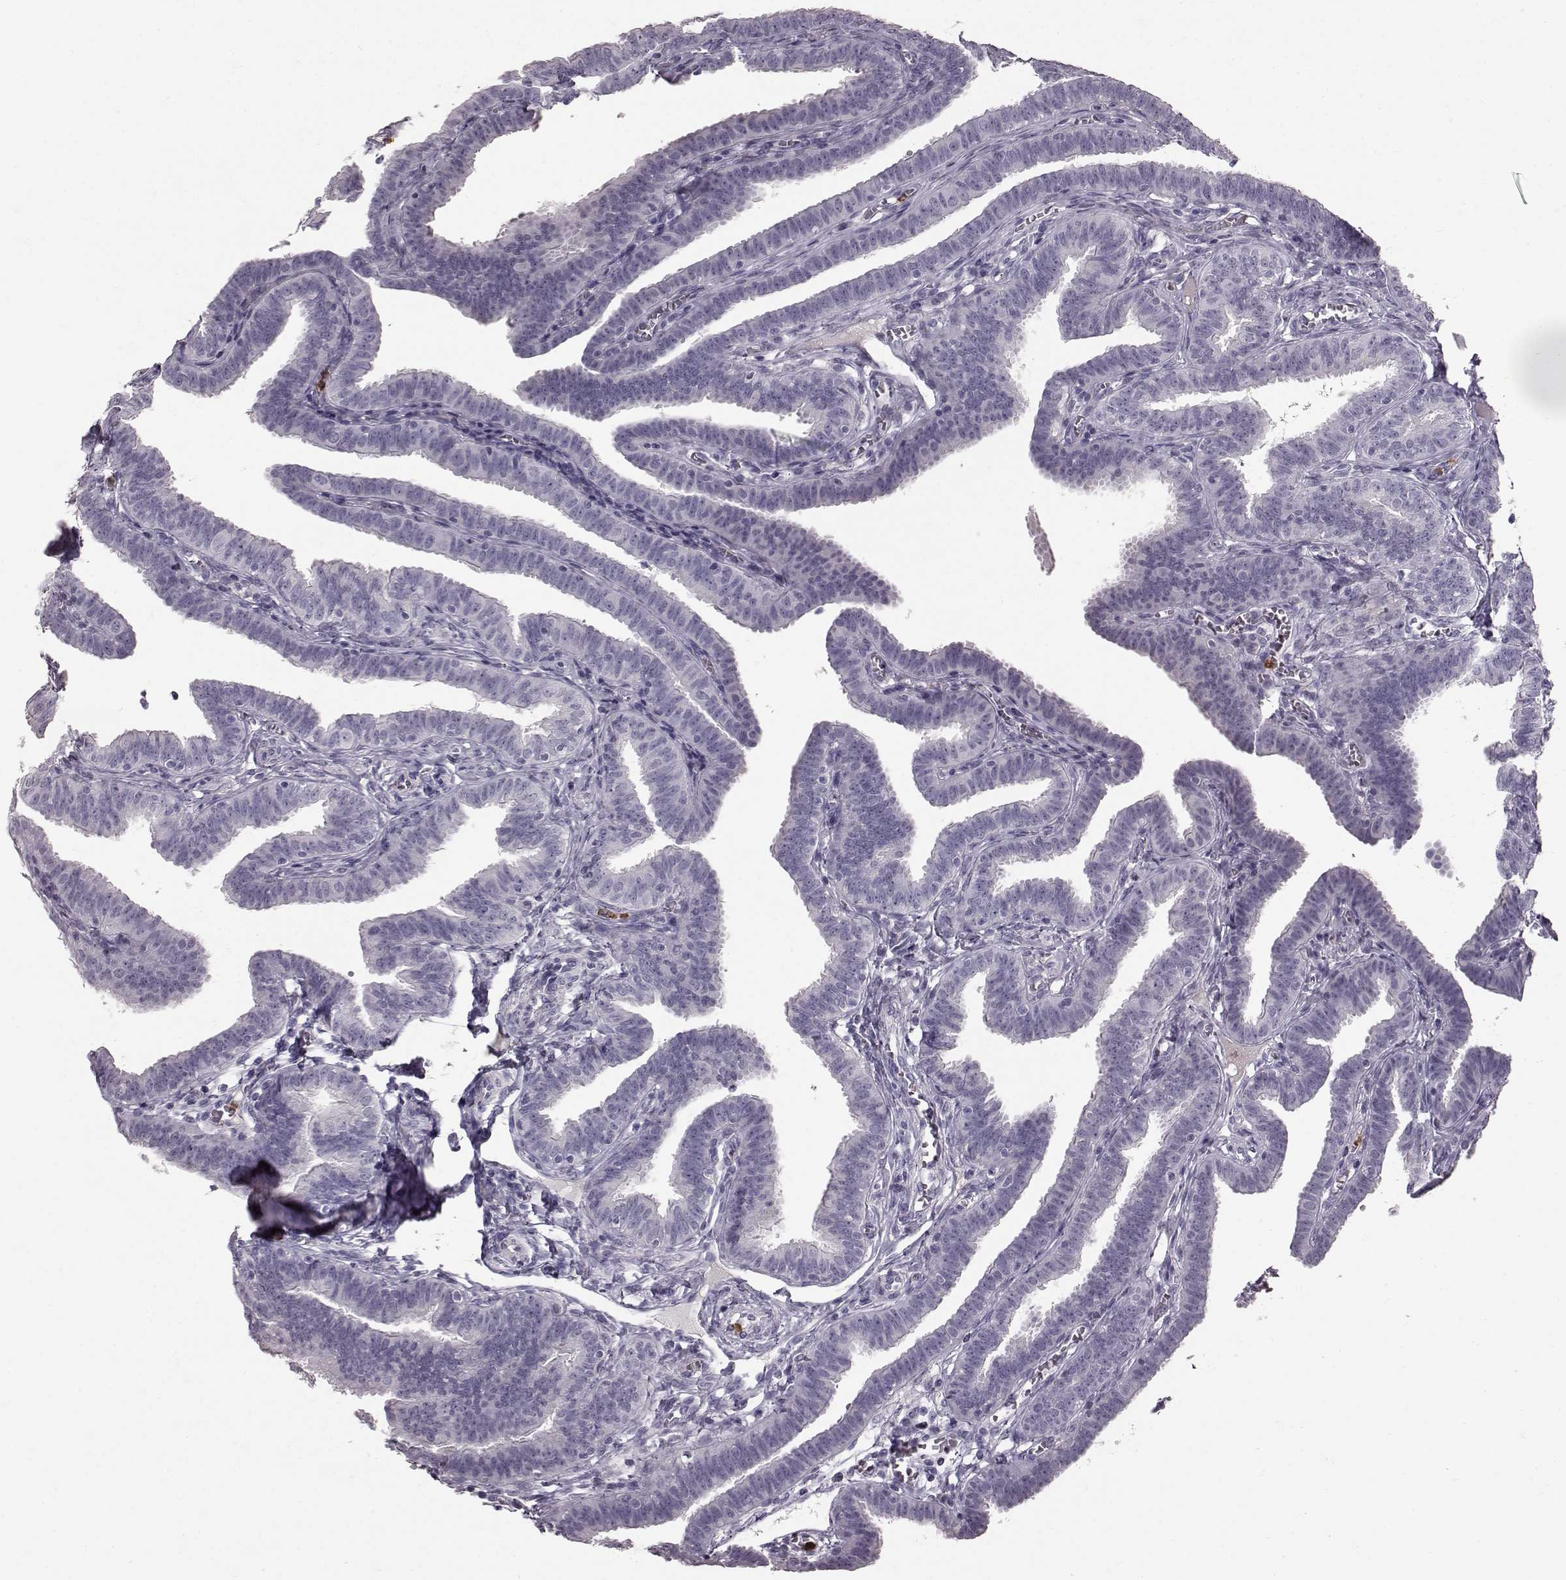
{"staining": {"intensity": "negative", "quantity": "none", "location": "none"}, "tissue": "fallopian tube", "cell_type": "Glandular cells", "image_type": "normal", "snomed": [{"axis": "morphology", "description": "Normal tissue, NOS"}, {"axis": "topography", "description": "Fallopian tube"}], "caption": "Image shows no protein positivity in glandular cells of normal fallopian tube. (DAB immunohistochemistry with hematoxylin counter stain).", "gene": "FUT4", "patient": {"sex": "female", "age": 25}}